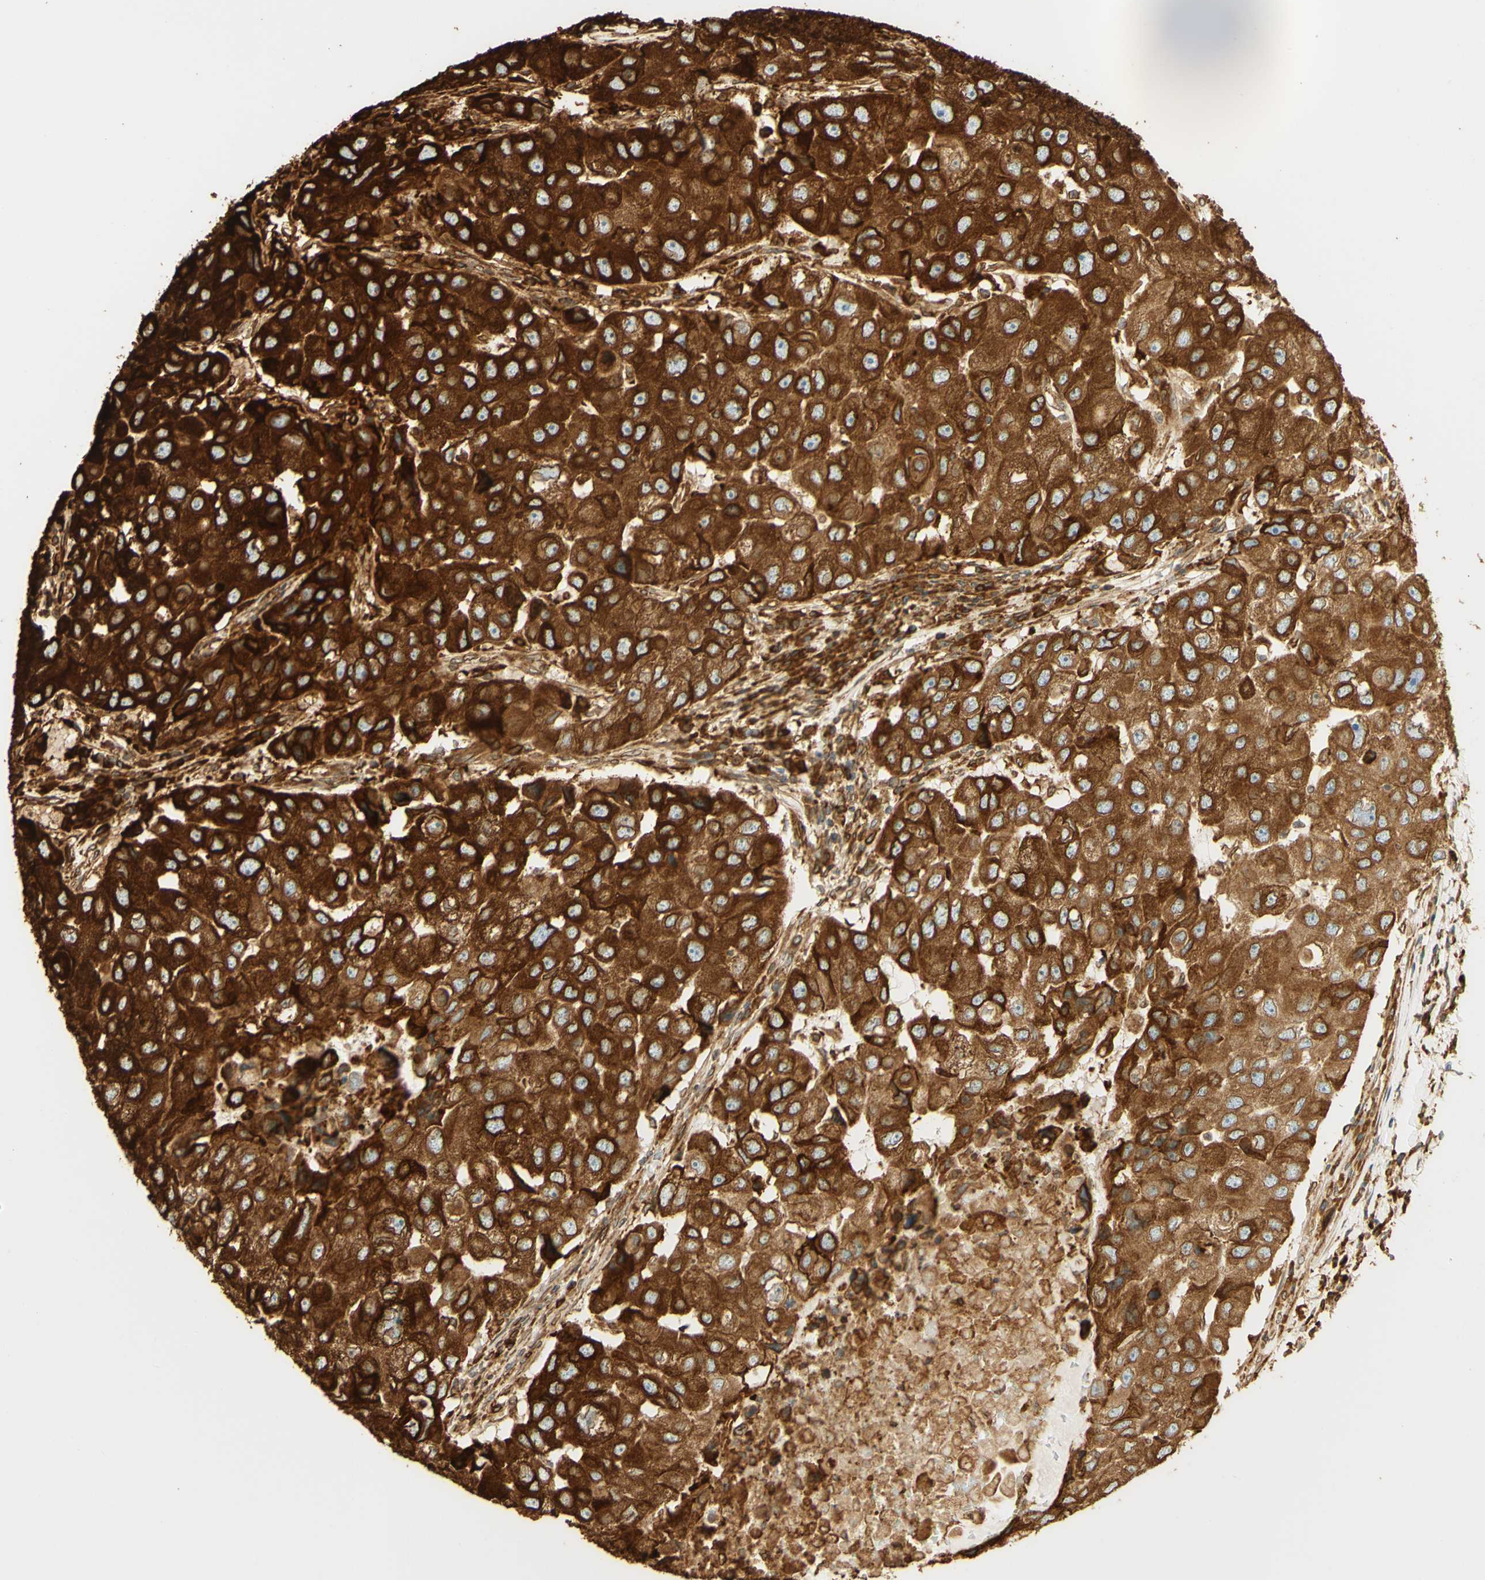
{"staining": {"intensity": "strong", "quantity": ">75%", "location": "cytoplasmic/membranous"}, "tissue": "breast cancer", "cell_type": "Tumor cells", "image_type": "cancer", "snomed": [{"axis": "morphology", "description": "Duct carcinoma"}, {"axis": "topography", "description": "Breast"}], "caption": "Immunohistochemical staining of invasive ductal carcinoma (breast) displays high levels of strong cytoplasmic/membranous expression in about >75% of tumor cells.", "gene": "CANX", "patient": {"sex": "female", "age": 27}}